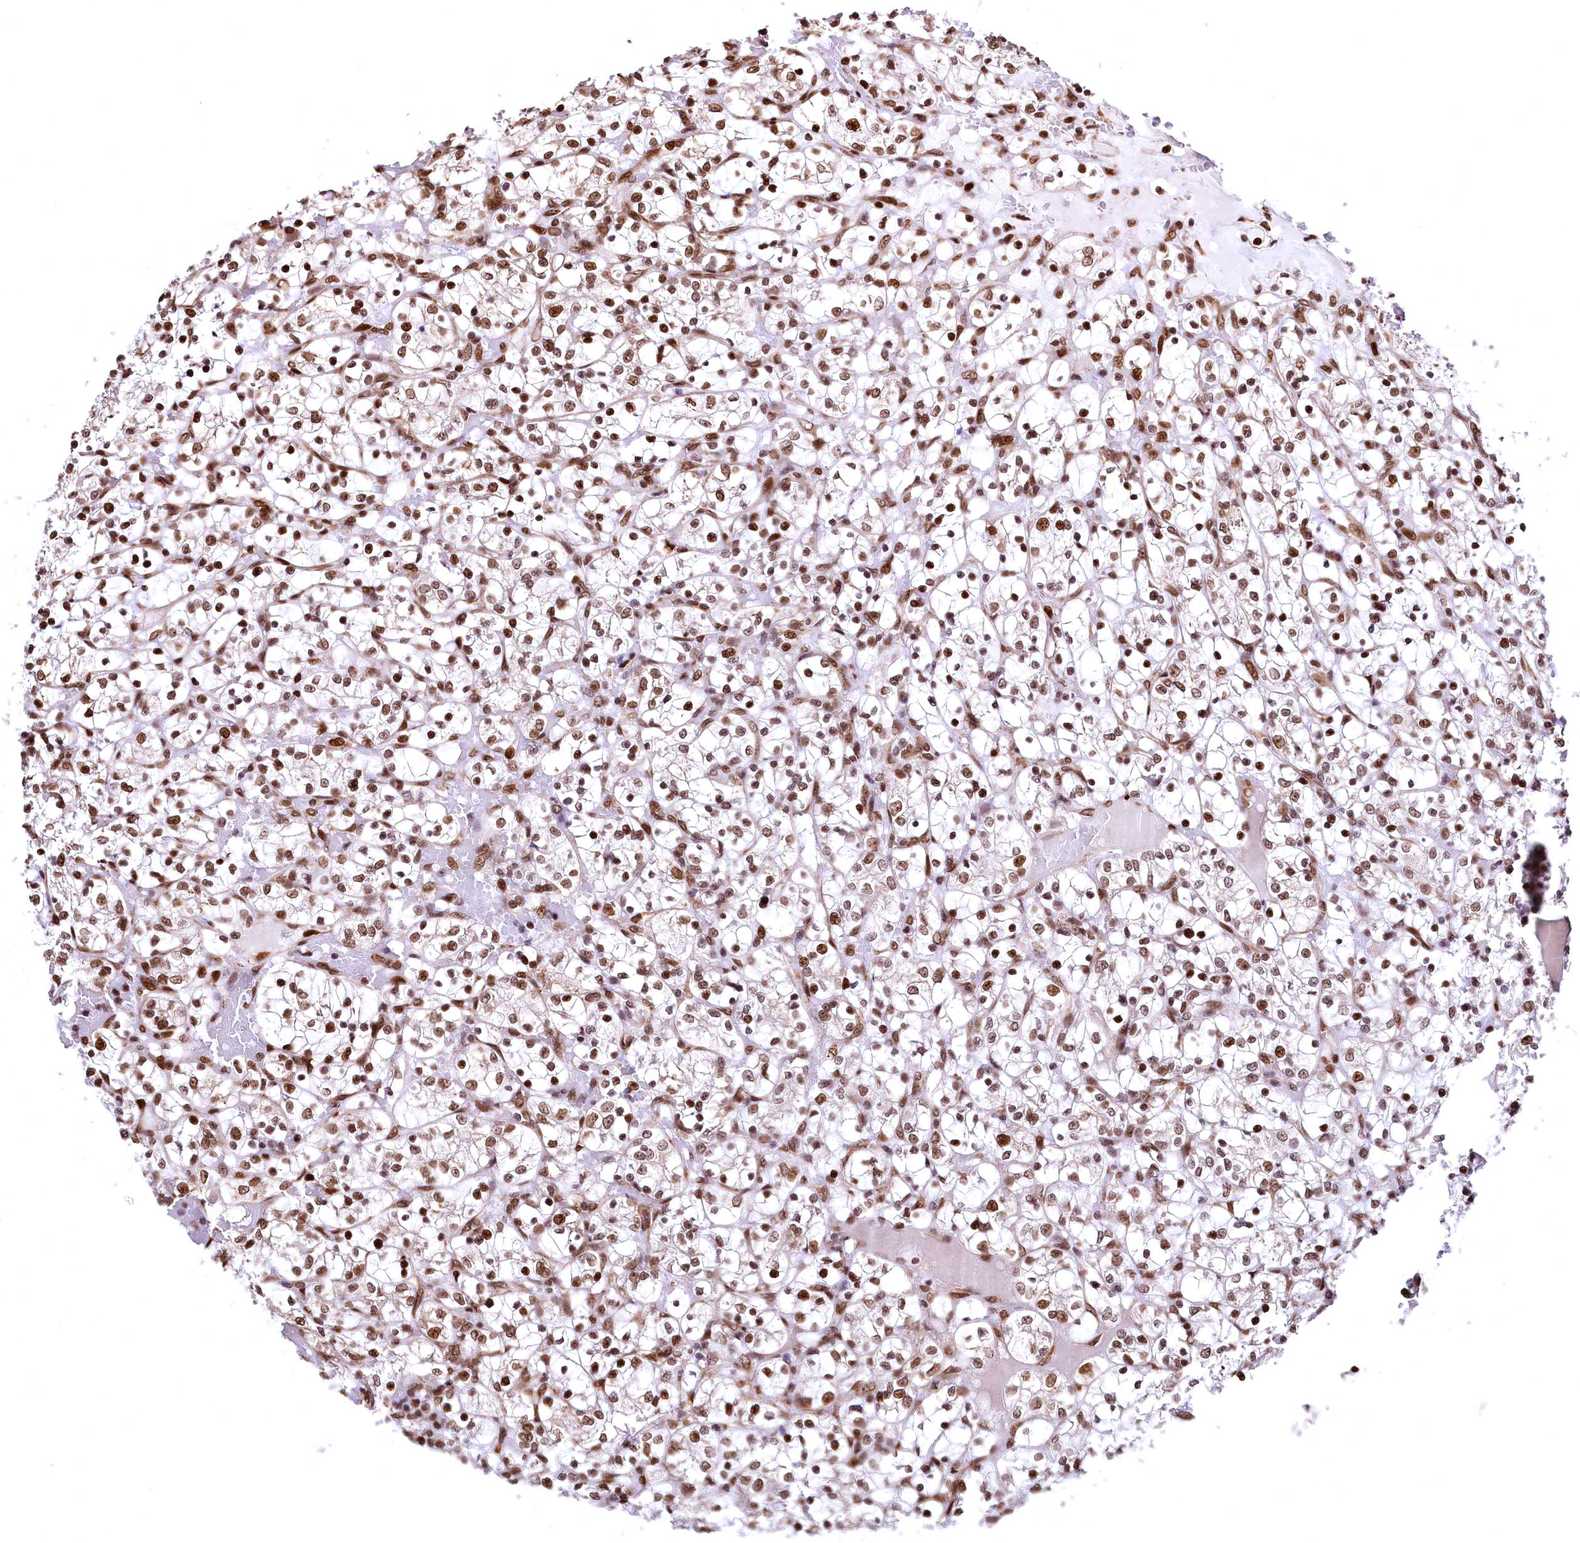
{"staining": {"intensity": "moderate", "quantity": ">75%", "location": "nuclear"}, "tissue": "renal cancer", "cell_type": "Tumor cells", "image_type": "cancer", "snomed": [{"axis": "morphology", "description": "Adenocarcinoma, NOS"}, {"axis": "topography", "description": "Kidney"}], "caption": "This is a micrograph of IHC staining of adenocarcinoma (renal), which shows moderate staining in the nuclear of tumor cells.", "gene": "PDS5B", "patient": {"sex": "female", "age": 69}}